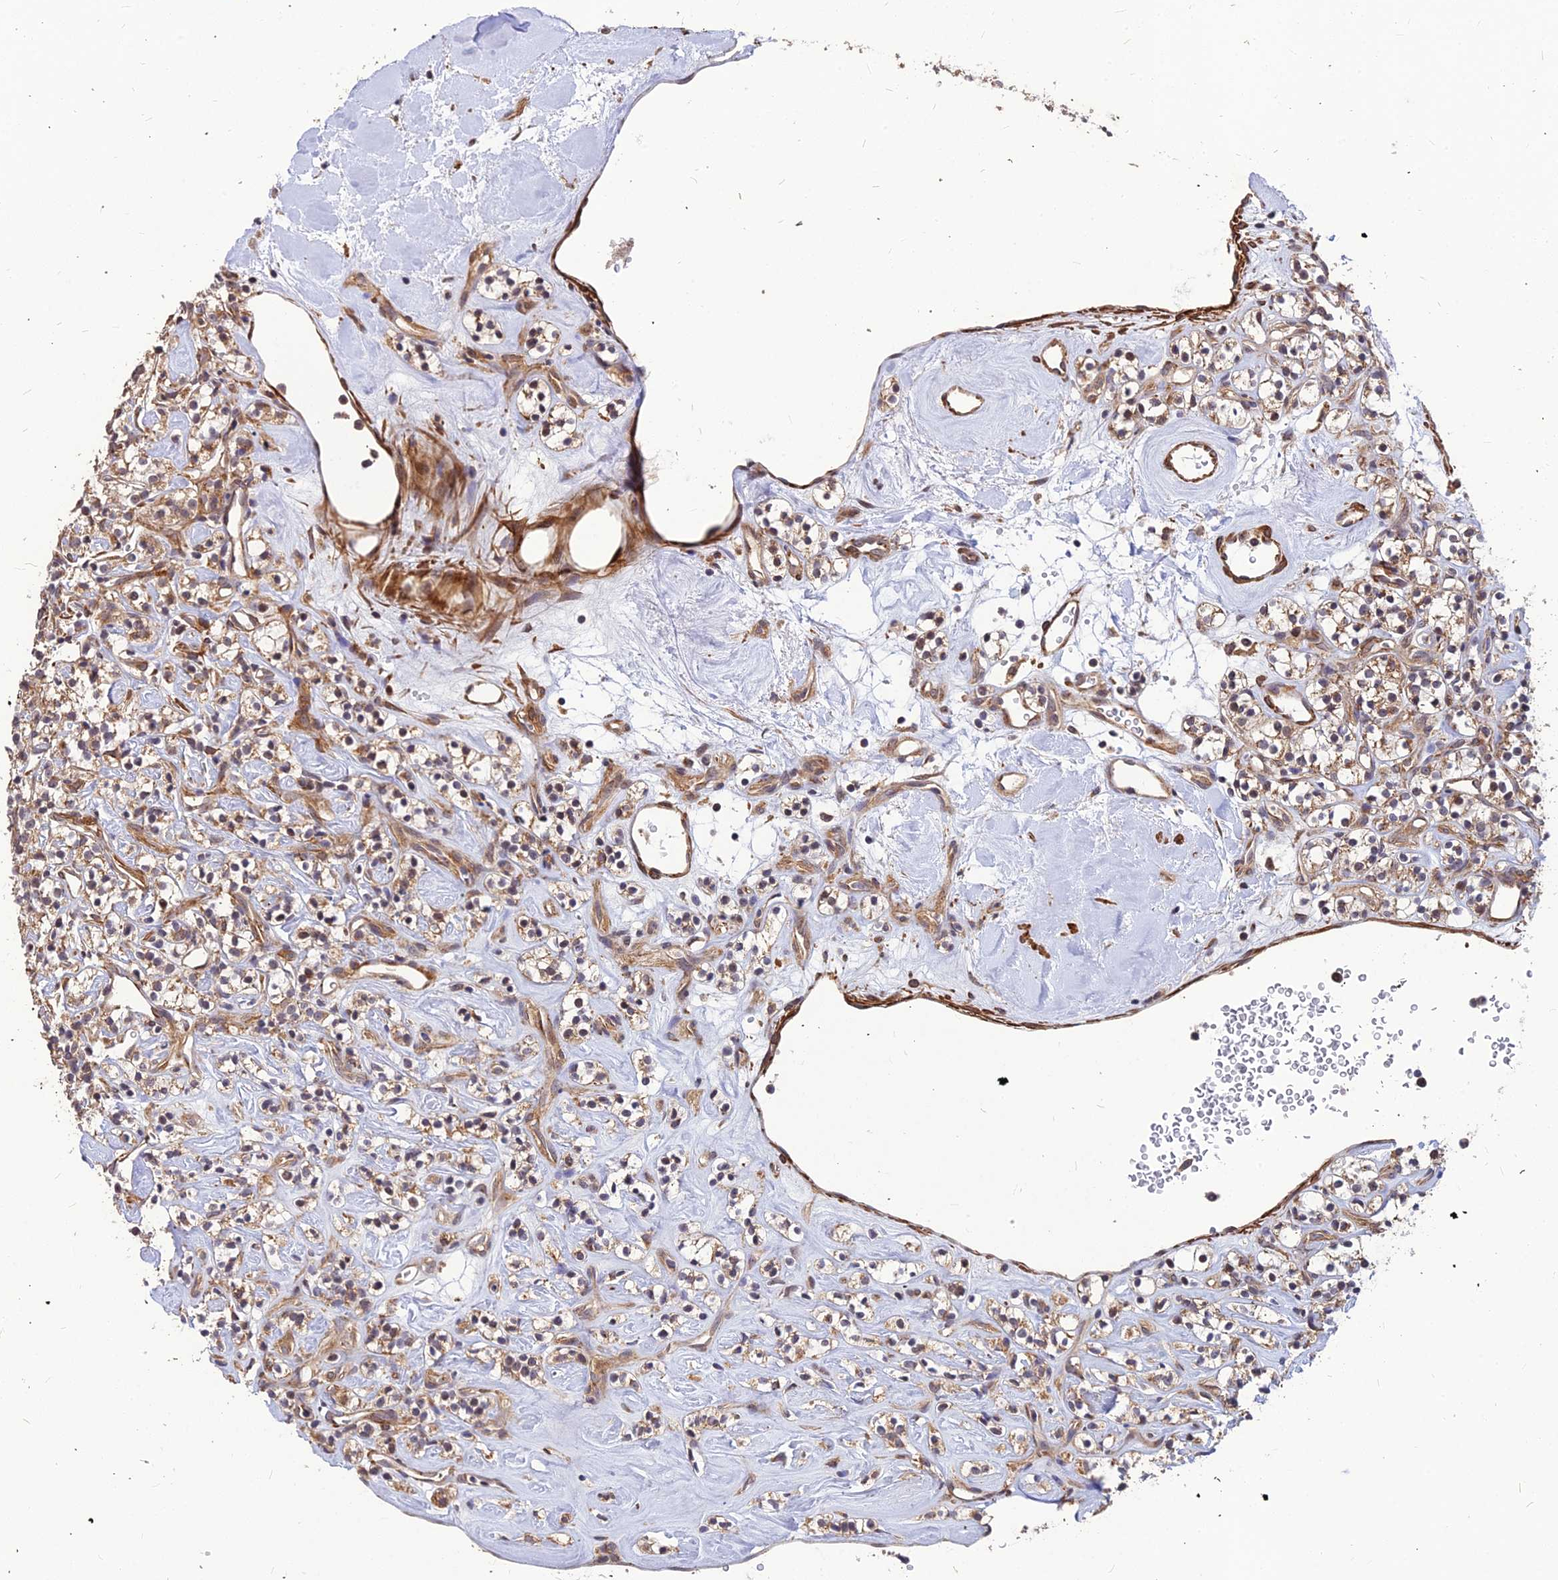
{"staining": {"intensity": "weak", "quantity": ">75%", "location": "cytoplasmic/membranous"}, "tissue": "renal cancer", "cell_type": "Tumor cells", "image_type": "cancer", "snomed": [{"axis": "morphology", "description": "Adenocarcinoma, NOS"}, {"axis": "topography", "description": "Kidney"}], "caption": "Renal cancer (adenocarcinoma) stained for a protein reveals weak cytoplasmic/membranous positivity in tumor cells. Nuclei are stained in blue.", "gene": "LEKR1", "patient": {"sex": "male", "age": 77}}